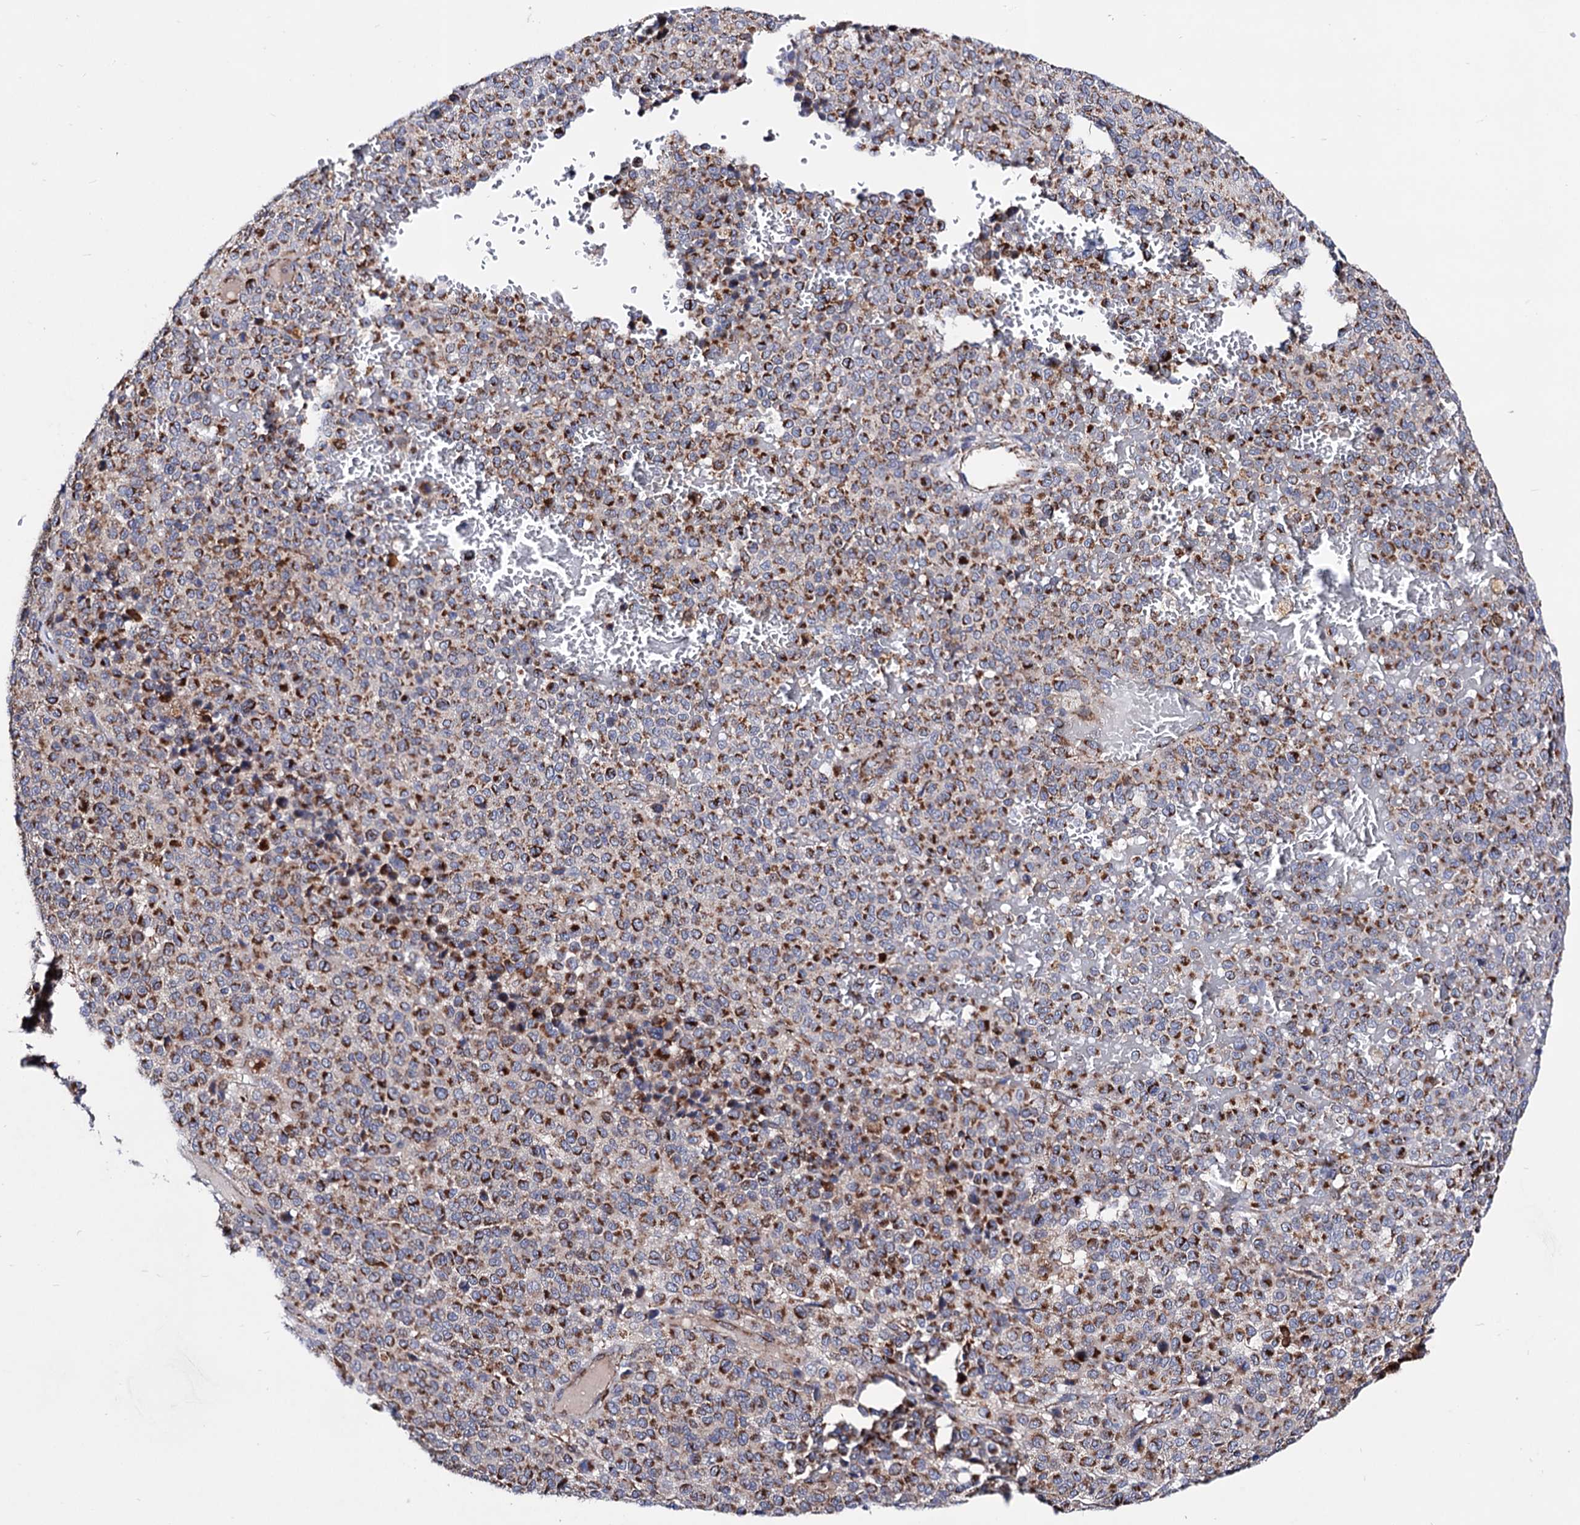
{"staining": {"intensity": "moderate", "quantity": ">75%", "location": "cytoplasmic/membranous"}, "tissue": "melanoma", "cell_type": "Tumor cells", "image_type": "cancer", "snomed": [{"axis": "morphology", "description": "Malignant melanoma, Metastatic site"}, {"axis": "topography", "description": "Pancreas"}], "caption": "A photomicrograph showing moderate cytoplasmic/membranous expression in about >75% of tumor cells in melanoma, as visualized by brown immunohistochemical staining.", "gene": "ACAD9", "patient": {"sex": "female", "age": 30}}